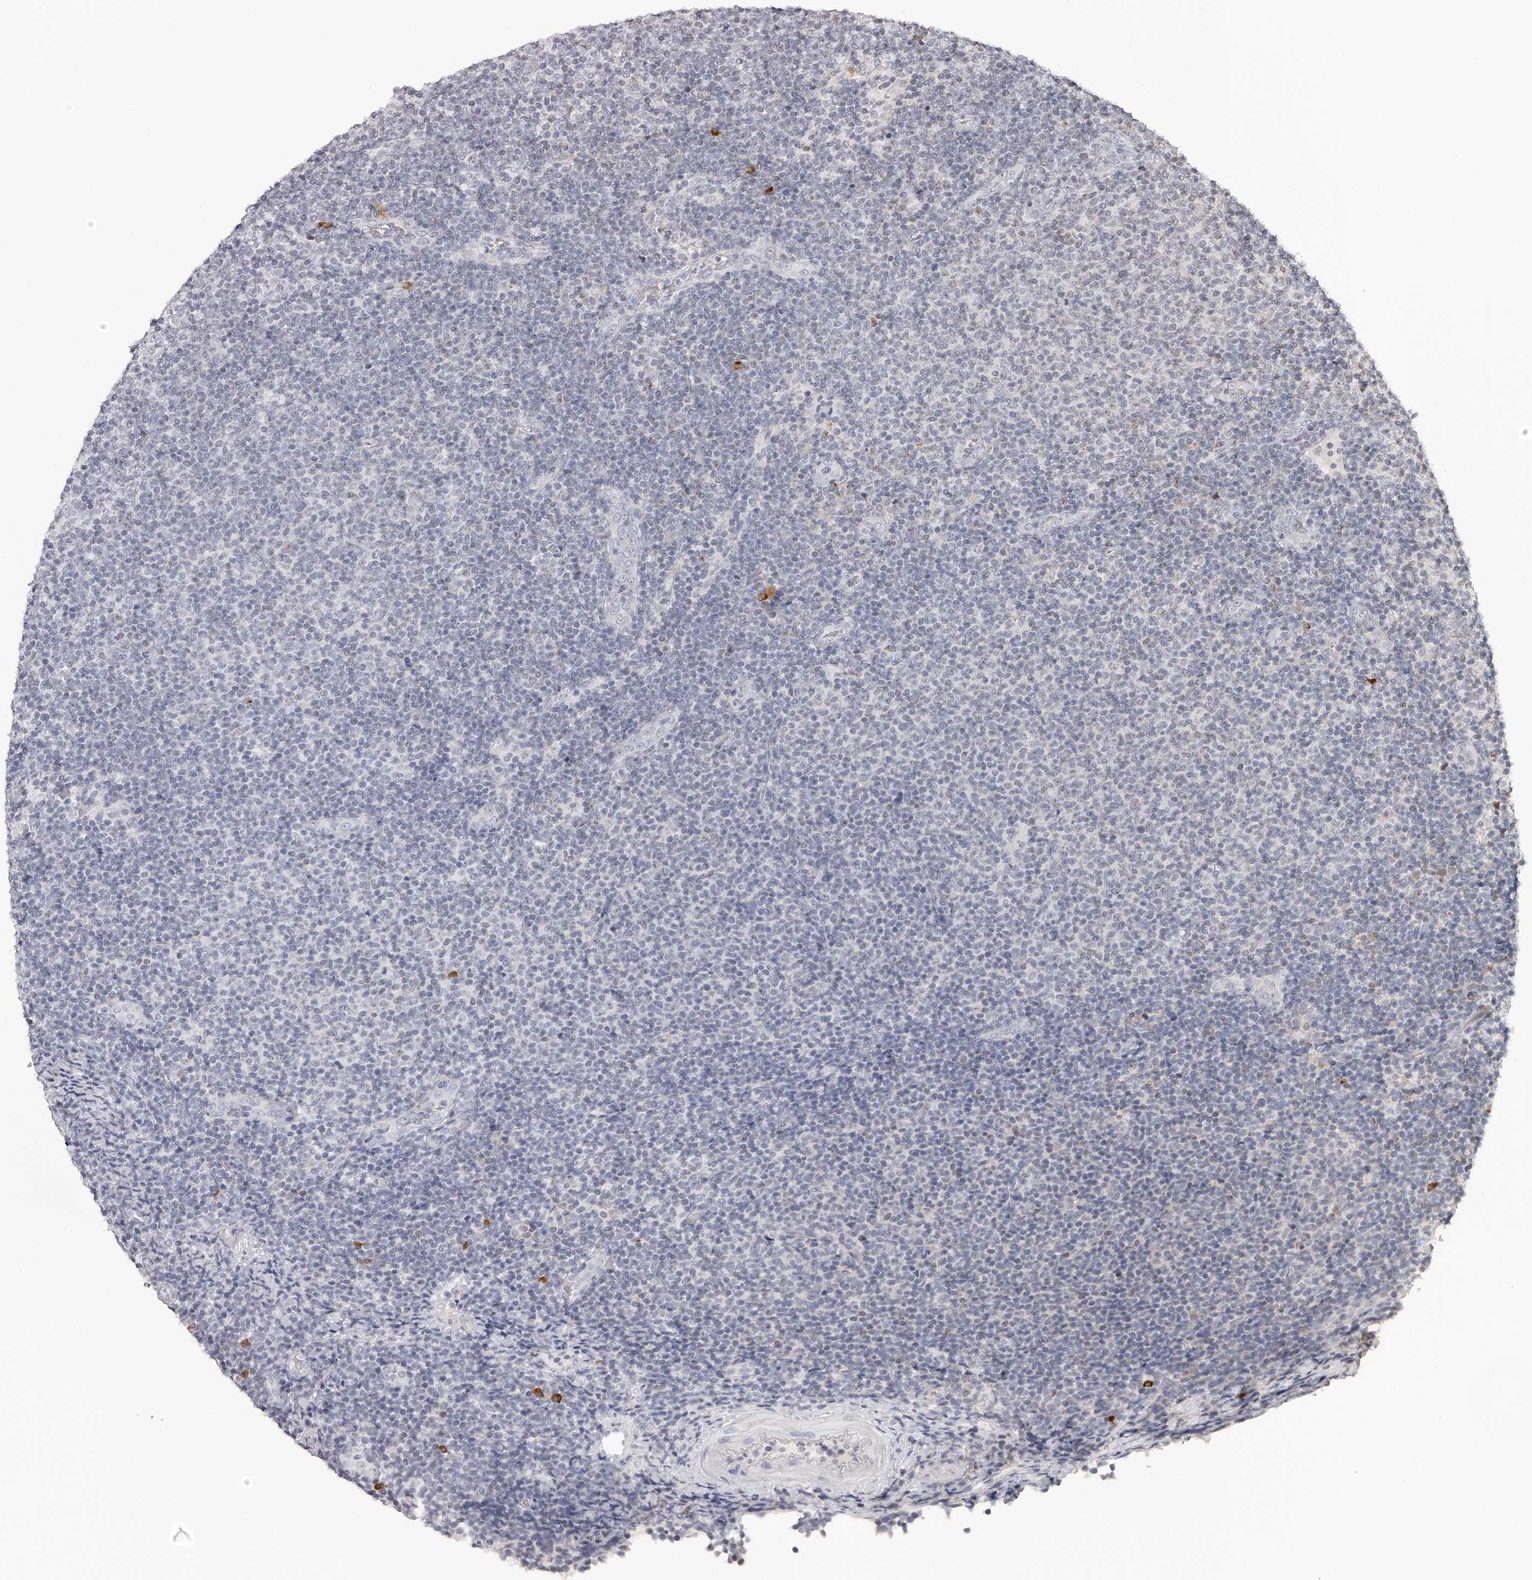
{"staining": {"intensity": "negative", "quantity": "none", "location": "none"}, "tissue": "lymphoma", "cell_type": "Tumor cells", "image_type": "cancer", "snomed": [{"axis": "morphology", "description": "Malignant lymphoma, non-Hodgkin's type, Low grade"}, {"axis": "topography", "description": "Lymph node"}], "caption": "This photomicrograph is of lymphoma stained with IHC to label a protein in brown with the nuclei are counter-stained blue. There is no expression in tumor cells.", "gene": "SEC11C", "patient": {"sex": "male", "age": 66}}